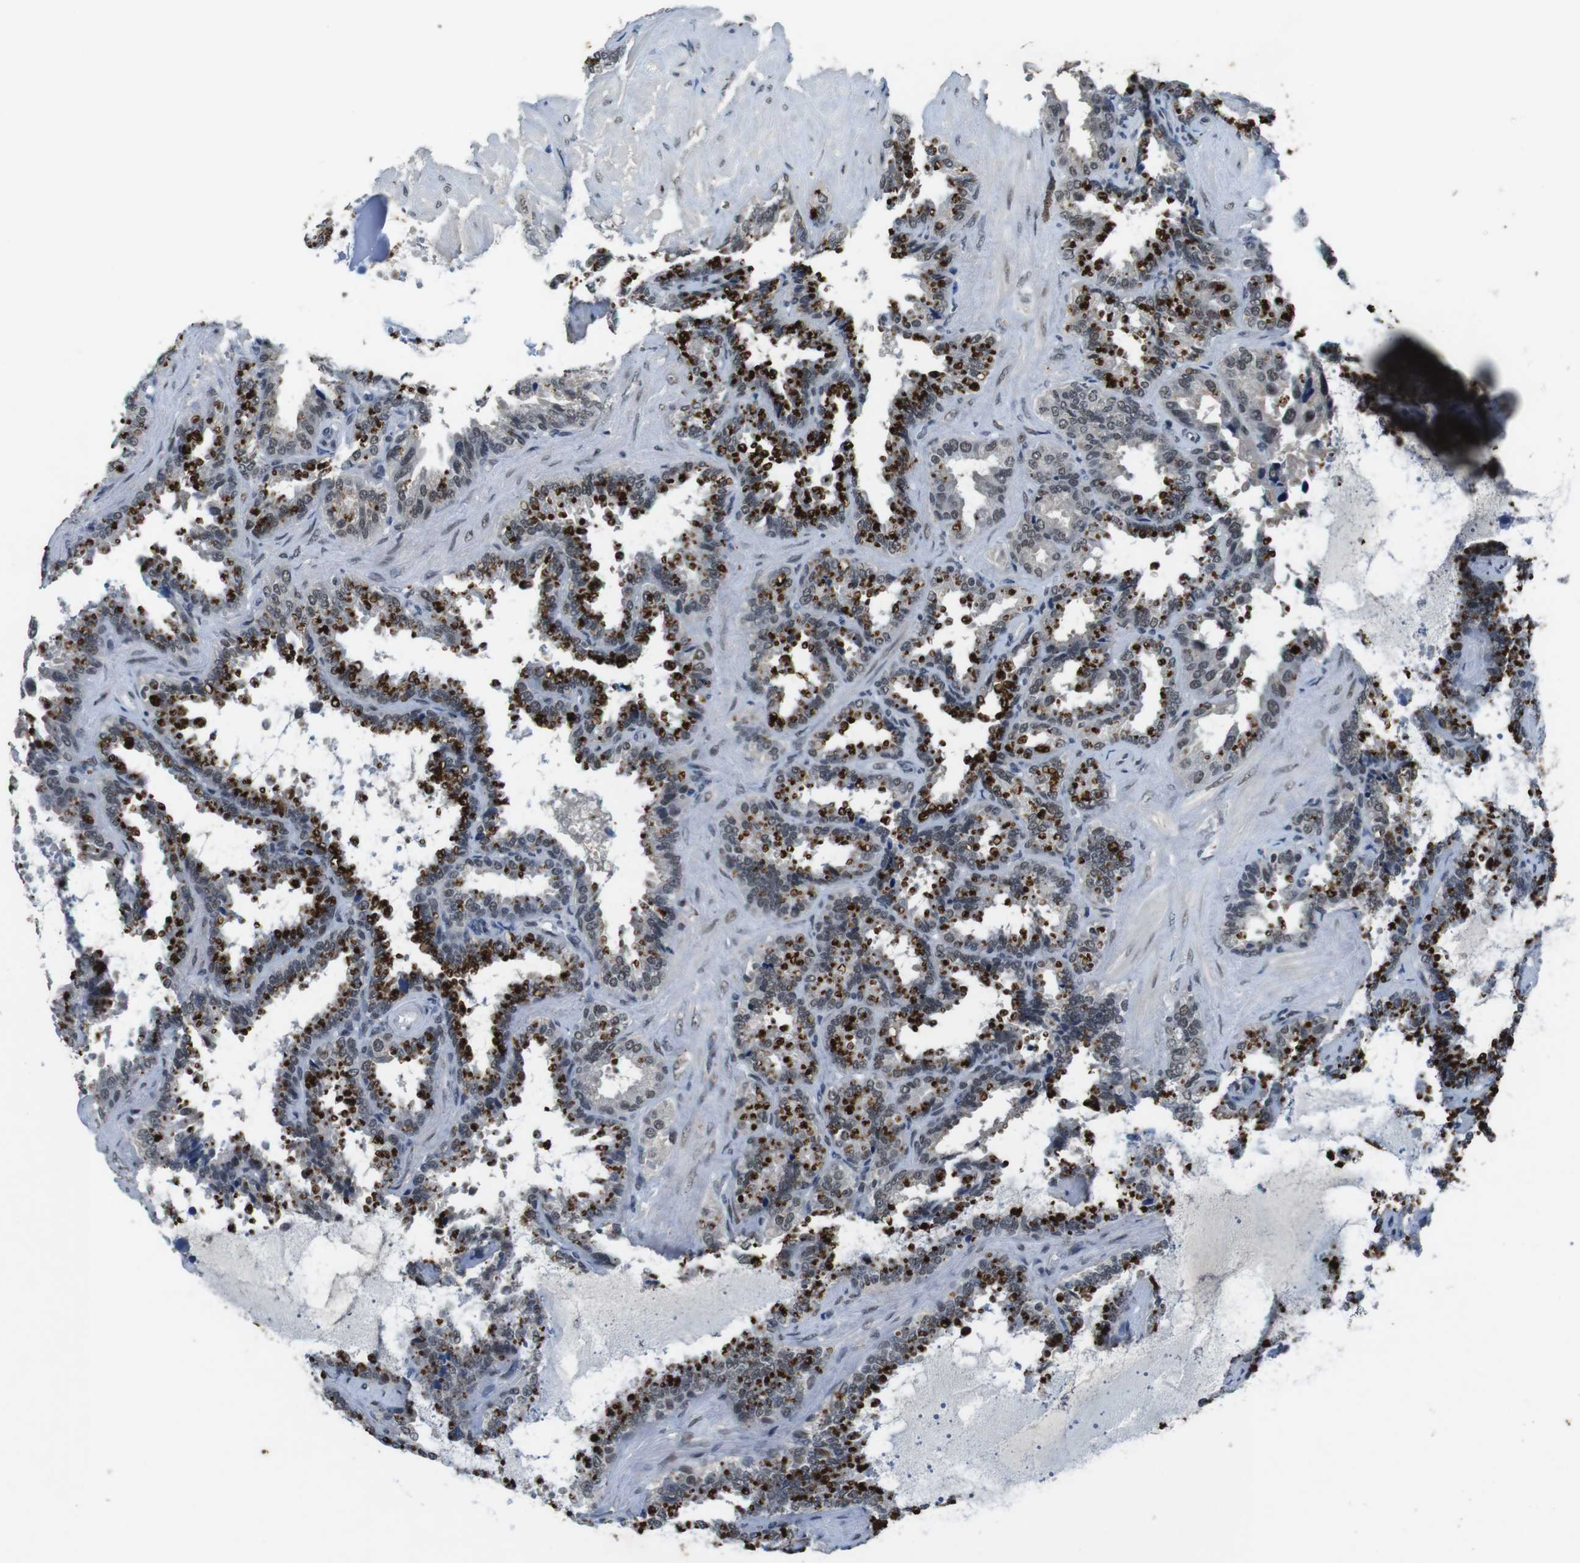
{"staining": {"intensity": "strong", "quantity": ">75%", "location": "cytoplasmic/membranous"}, "tissue": "seminal vesicle", "cell_type": "Glandular cells", "image_type": "normal", "snomed": [{"axis": "morphology", "description": "Normal tissue, NOS"}, {"axis": "topography", "description": "Seminal veicle"}], "caption": "A photomicrograph showing strong cytoplasmic/membranous expression in approximately >75% of glandular cells in benign seminal vesicle, as visualized by brown immunohistochemical staining.", "gene": "USP7", "patient": {"sex": "male", "age": 46}}